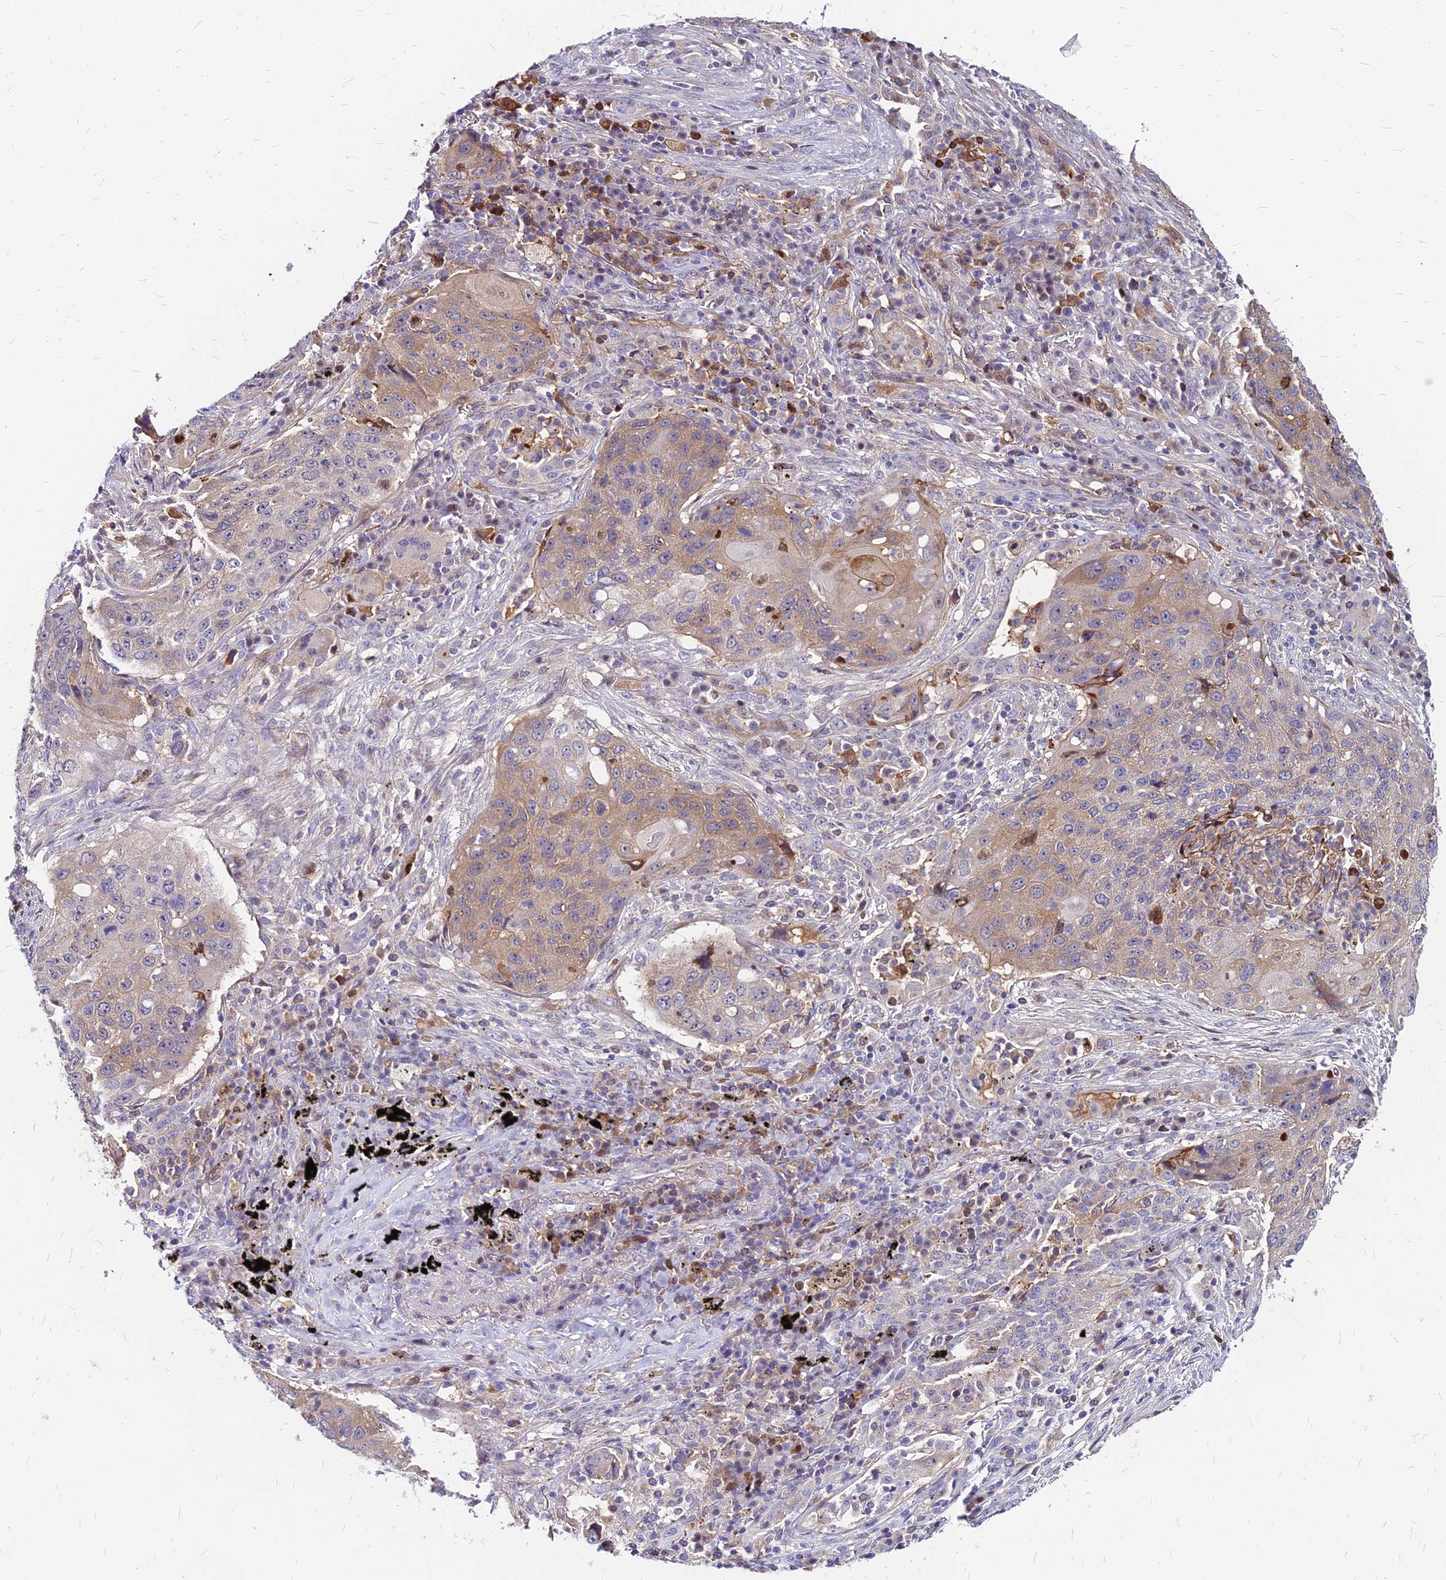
{"staining": {"intensity": "weak", "quantity": "25%-75%", "location": "cytoplasmic/membranous"}, "tissue": "lung cancer", "cell_type": "Tumor cells", "image_type": "cancer", "snomed": [{"axis": "morphology", "description": "Squamous cell carcinoma, NOS"}, {"axis": "topography", "description": "Lung"}], "caption": "Protein staining of lung squamous cell carcinoma tissue exhibits weak cytoplasmic/membranous expression in approximately 25%-75% of tumor cells.", "gene": "ACSM6", "patient": {"sex": "female", "age": 63}}